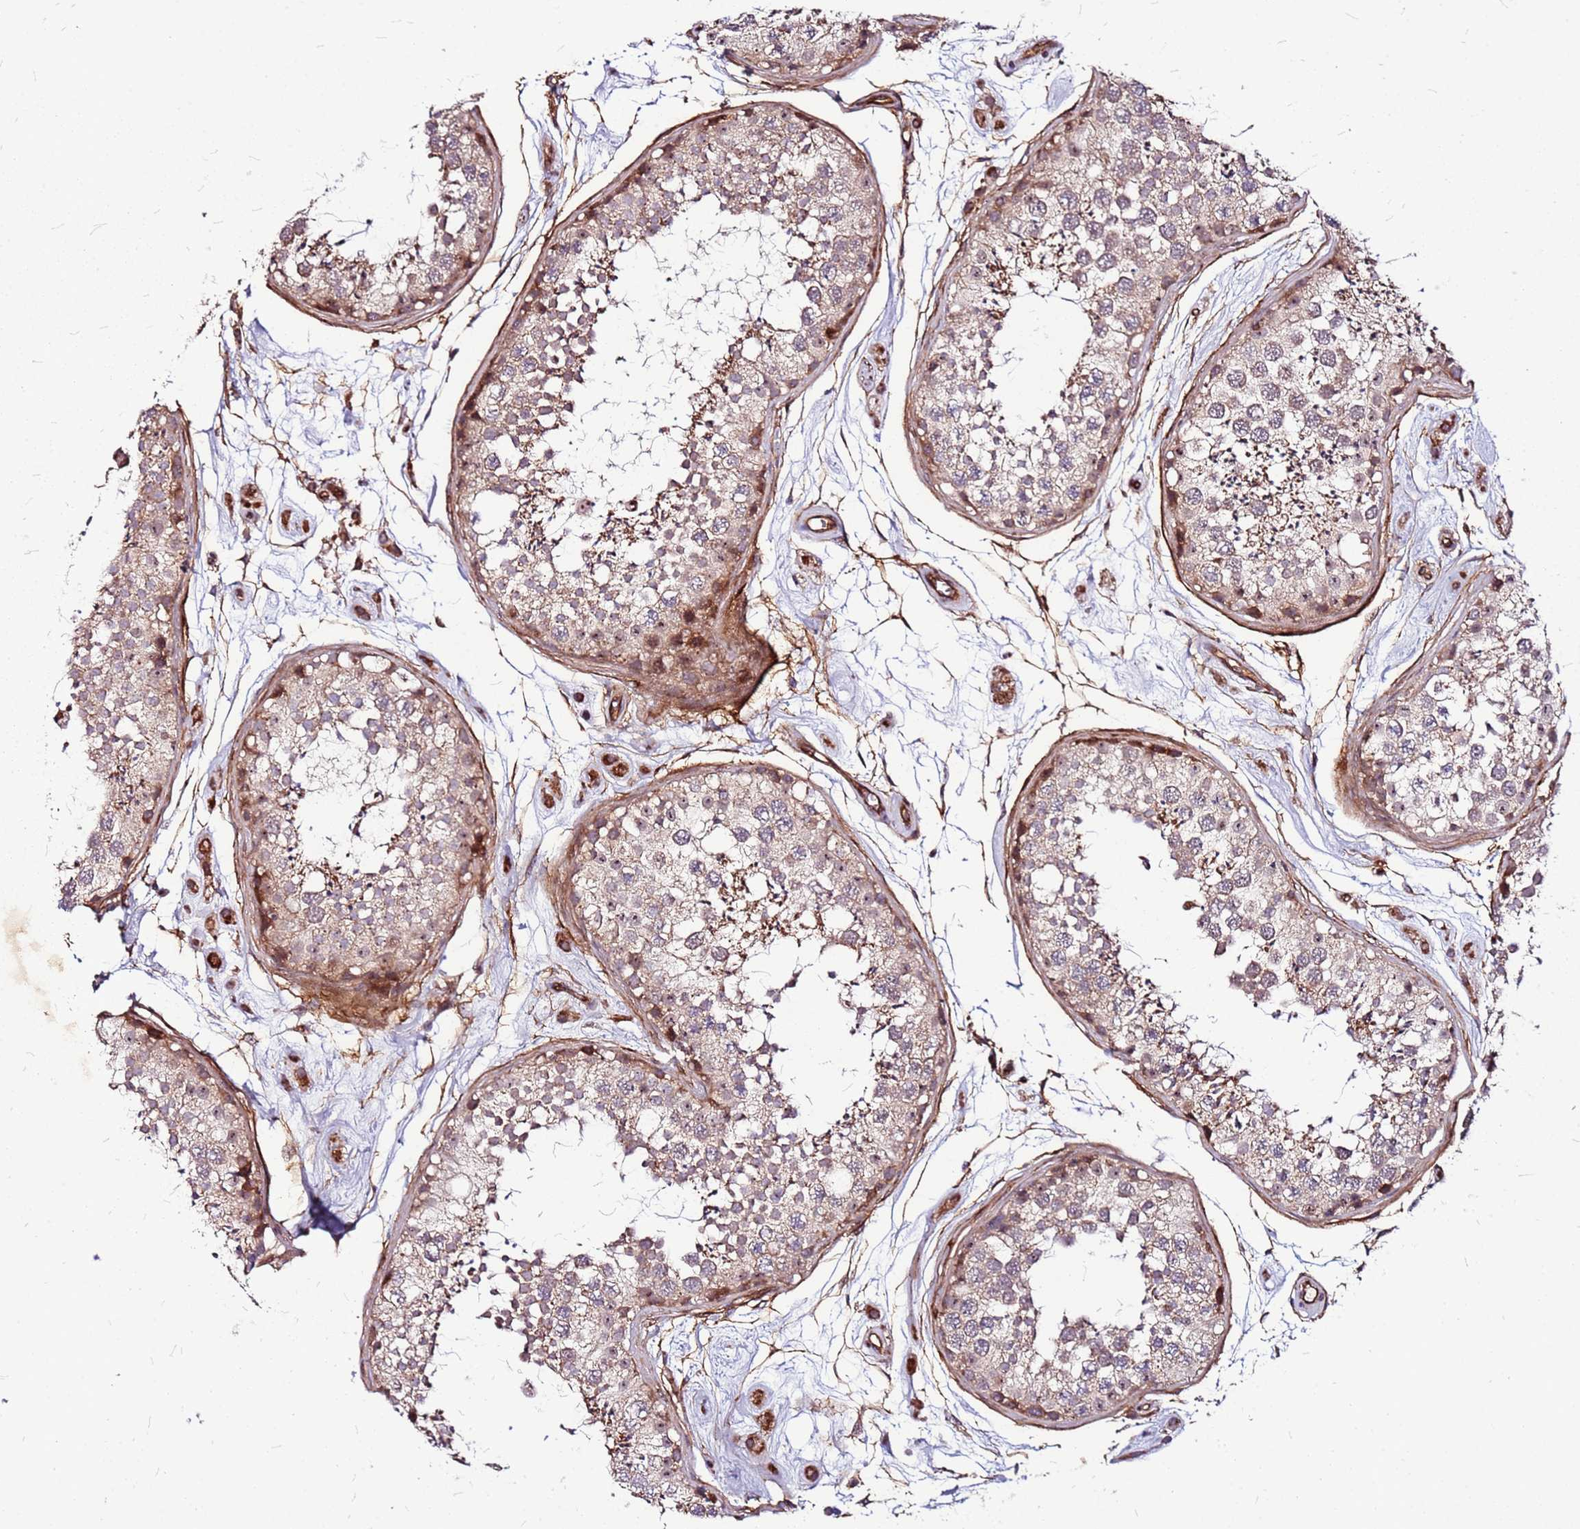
{"staining": {"intensity": "moderate", "quantity": "25%-75%", "location": "cytoplasmic/membranous"}, "tissue": "testis", "cell_type": "Cells in seminiferous ducts", "image_type": "normal", "snomed": [{"axis": "morphology", "description": "Normal tissue, NOS"}, {"axis": "topography", "description": "Testis"}], "caption": "Cells in seminiferous ducts reveal medium levels of moderate cytoplasmic/membranous positivity in about 25%-75% of cells in benign testis.", "gene": "TOPAZ1", "patient": {"sex": "male", "age": 25}}